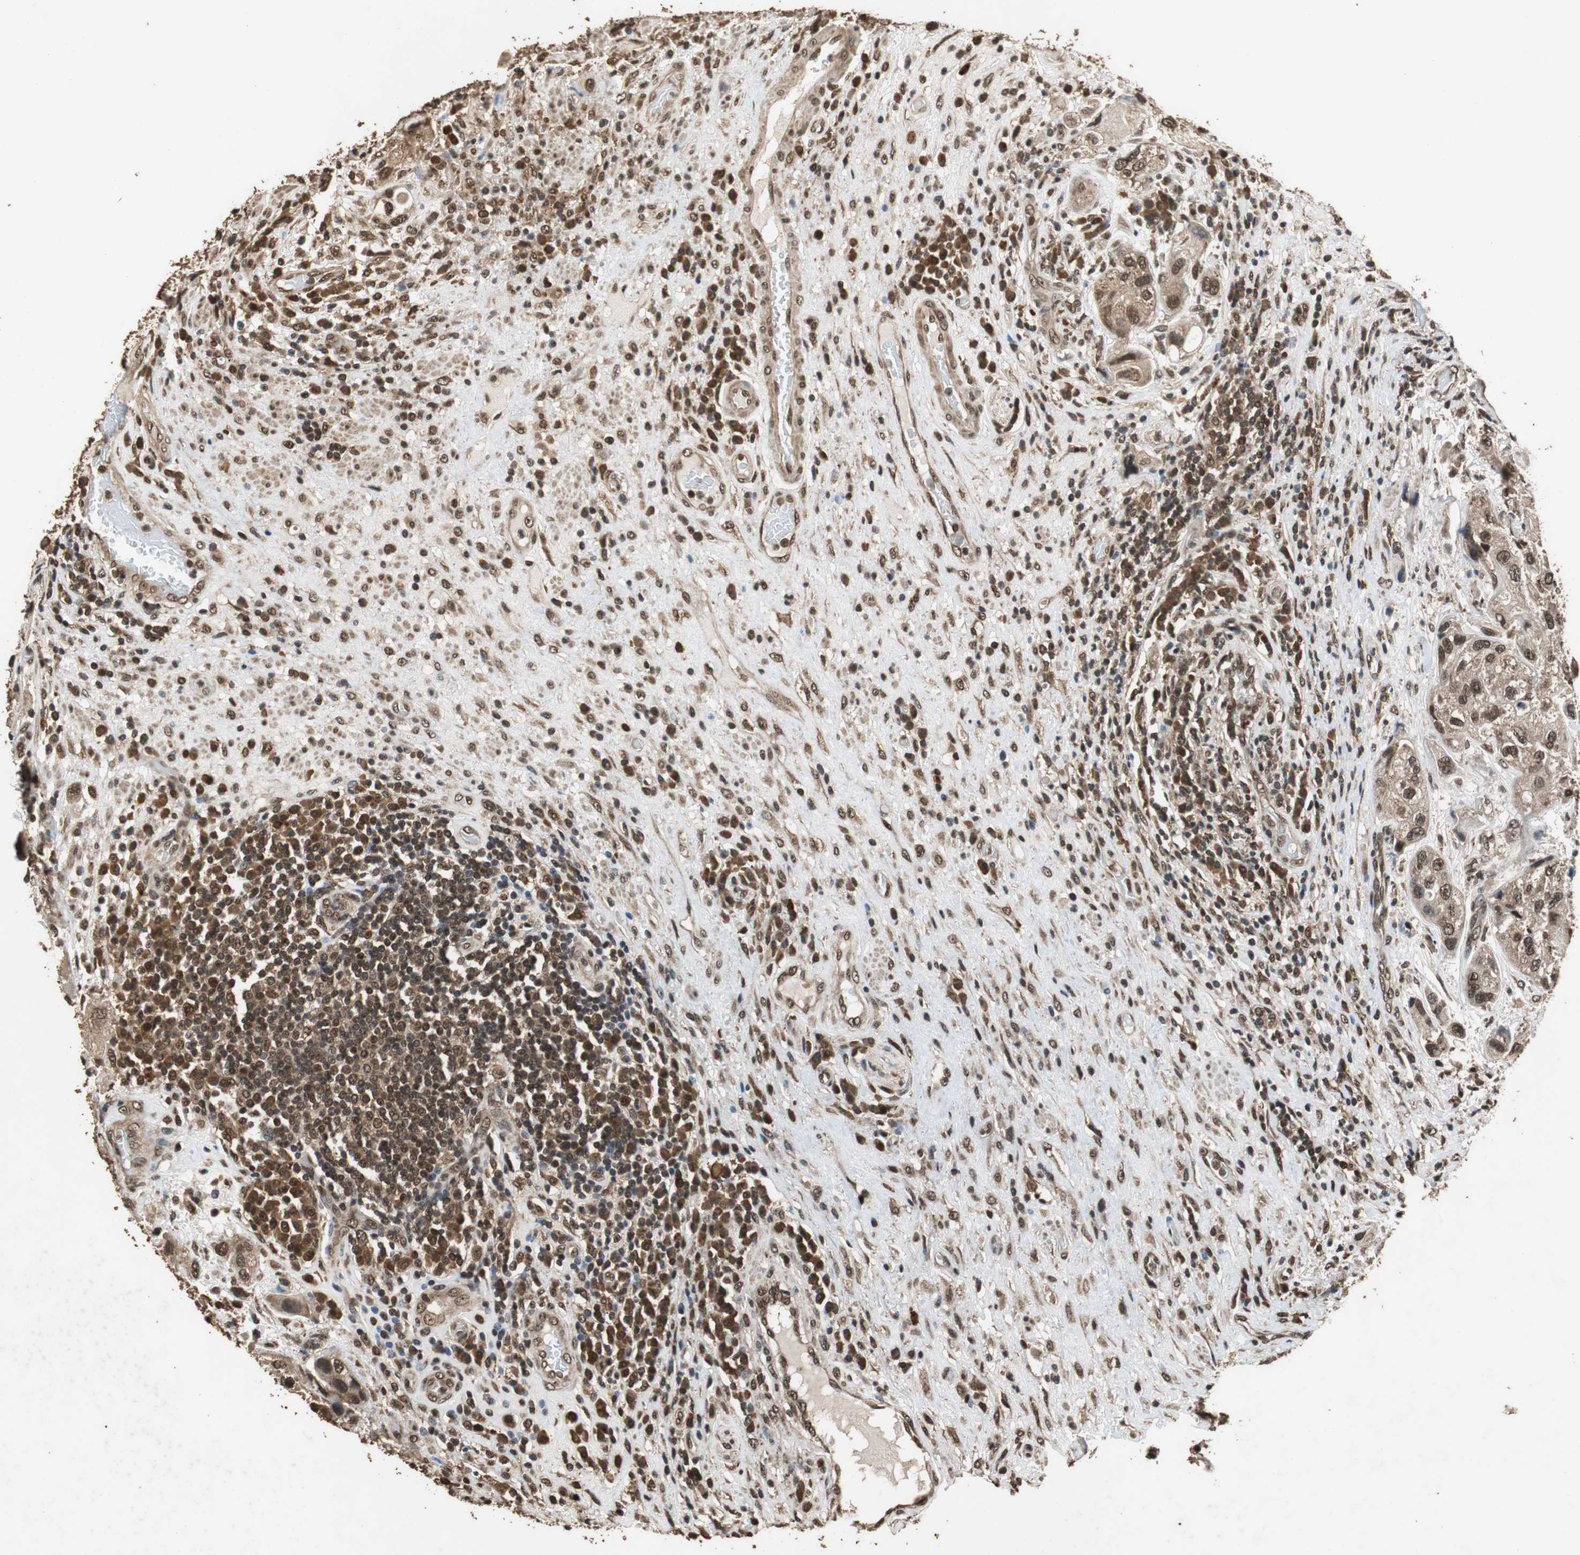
{"staining": {"intensity": "strong", "quantity": ">75%", "location": "cytoplasmic/membranous,nuclear"}, "tissue": "urothelial cancer", "cell_type": "Tumor cells", "image_type": "cancer", "snomed": [{"axis": "morphology", "description": "Urothelial carcinoma, High grade"}, {"axis": "topography", "description": "Urinary bladder"}], "caption": "Immunohistochemistry (IHC) (DAB (3,3'-diaminobenzidine)) staining of urothelial cancer demonstrates strong cytoplasmic/membranous and nuclear protein expression in about >75% of tumor cells.", "gene": "ZNF18", "patient": {"sex": "female", "age": 64}}